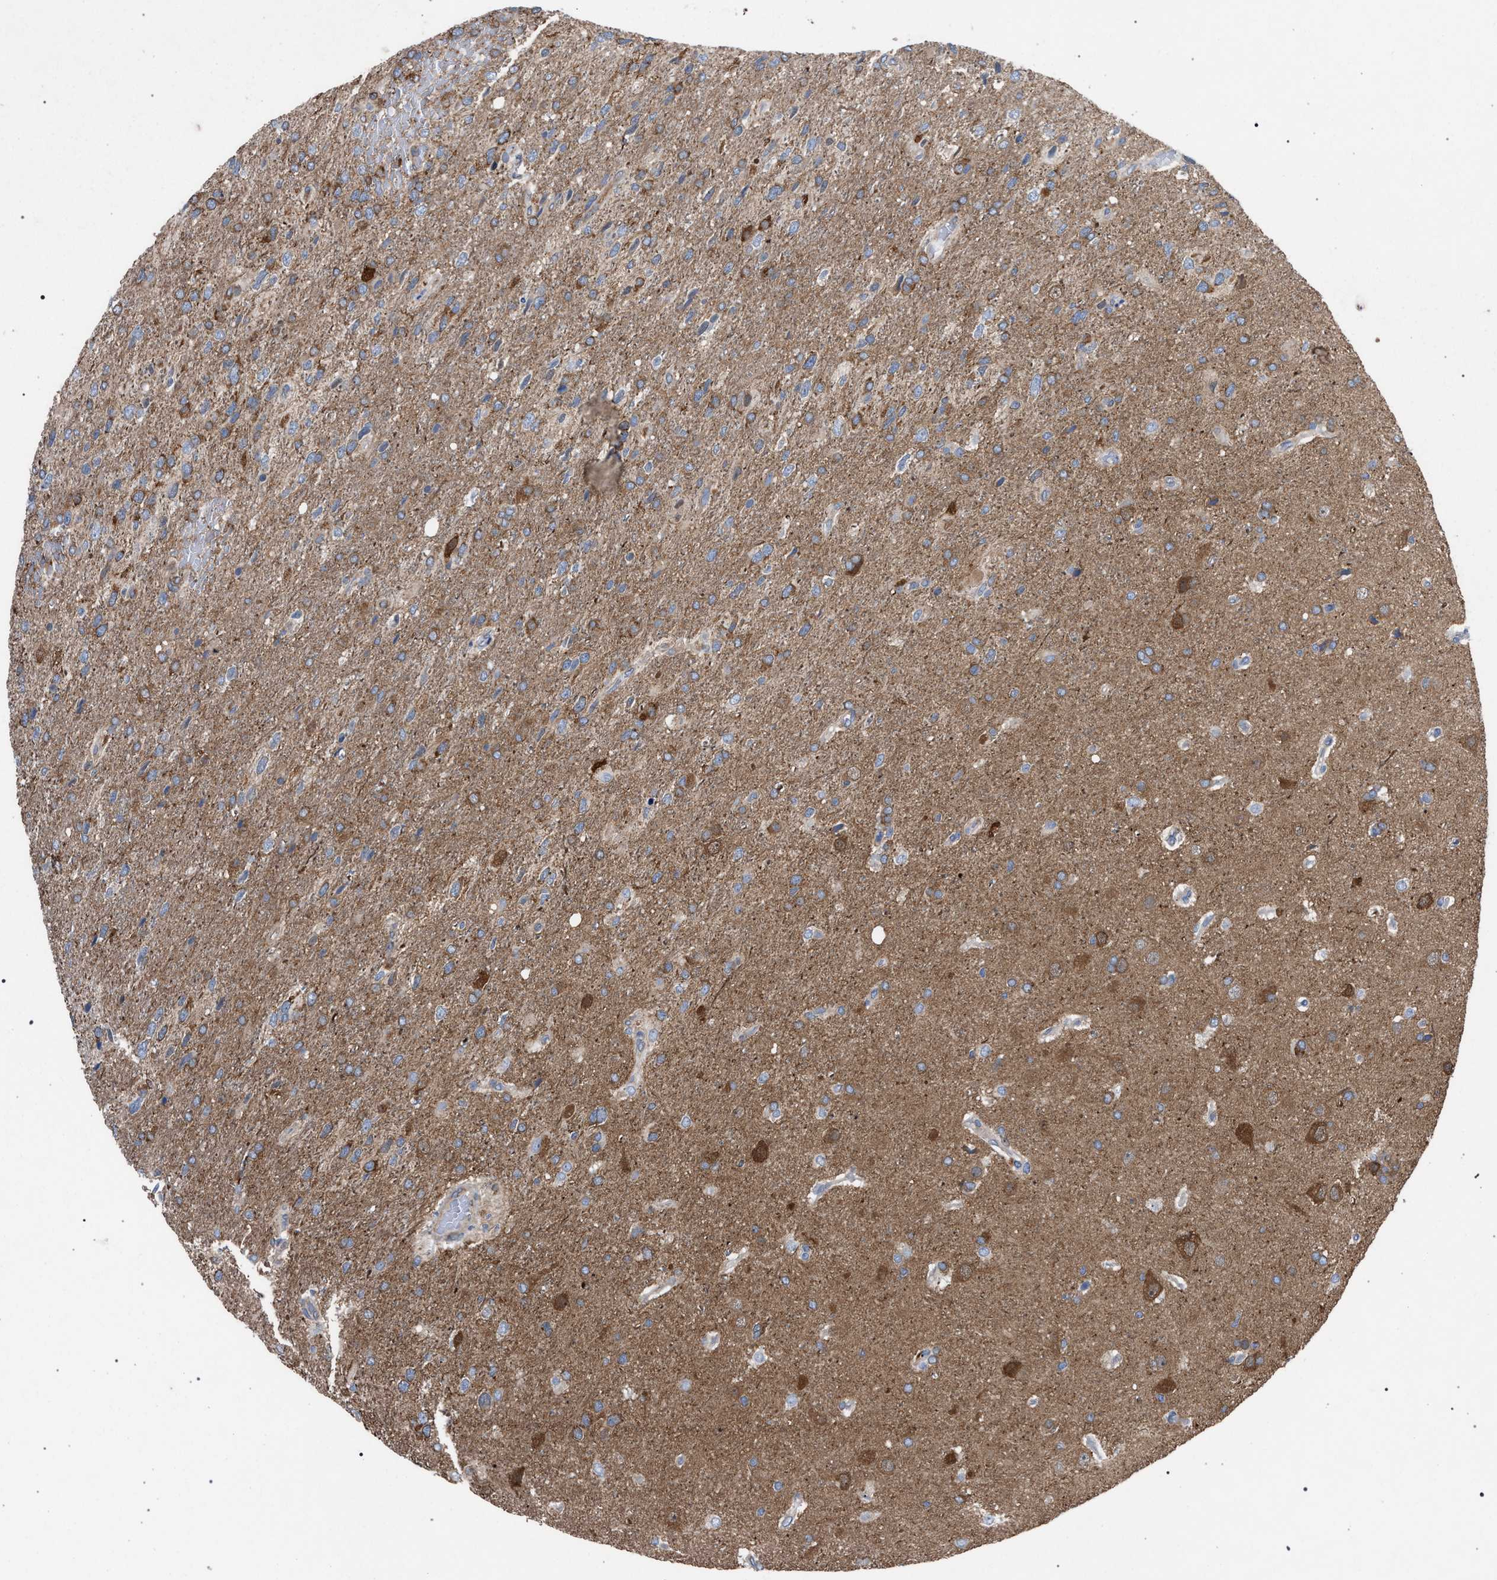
{"staining": {"intensity": "moderate", "quantity": "25%-75%", "location": "cytoplasmic/membranous"}, "tissue": "glioma", "cell_type": "Tumor cells", "image_type": "cancer", "snomed": [{"axis": "morphology", "description": "Glioma, malignant, High grade"}, {"axis": "topography", "description": "Brain"}], "caption": "About 25%-75% of tumor cells in human glioma display moderate cytoplasmic/membranous protein expression as visualized by brown immunohistochemical staining.", "gene": "CDR2L", "patient": {"sex": "female", "age": 58}}